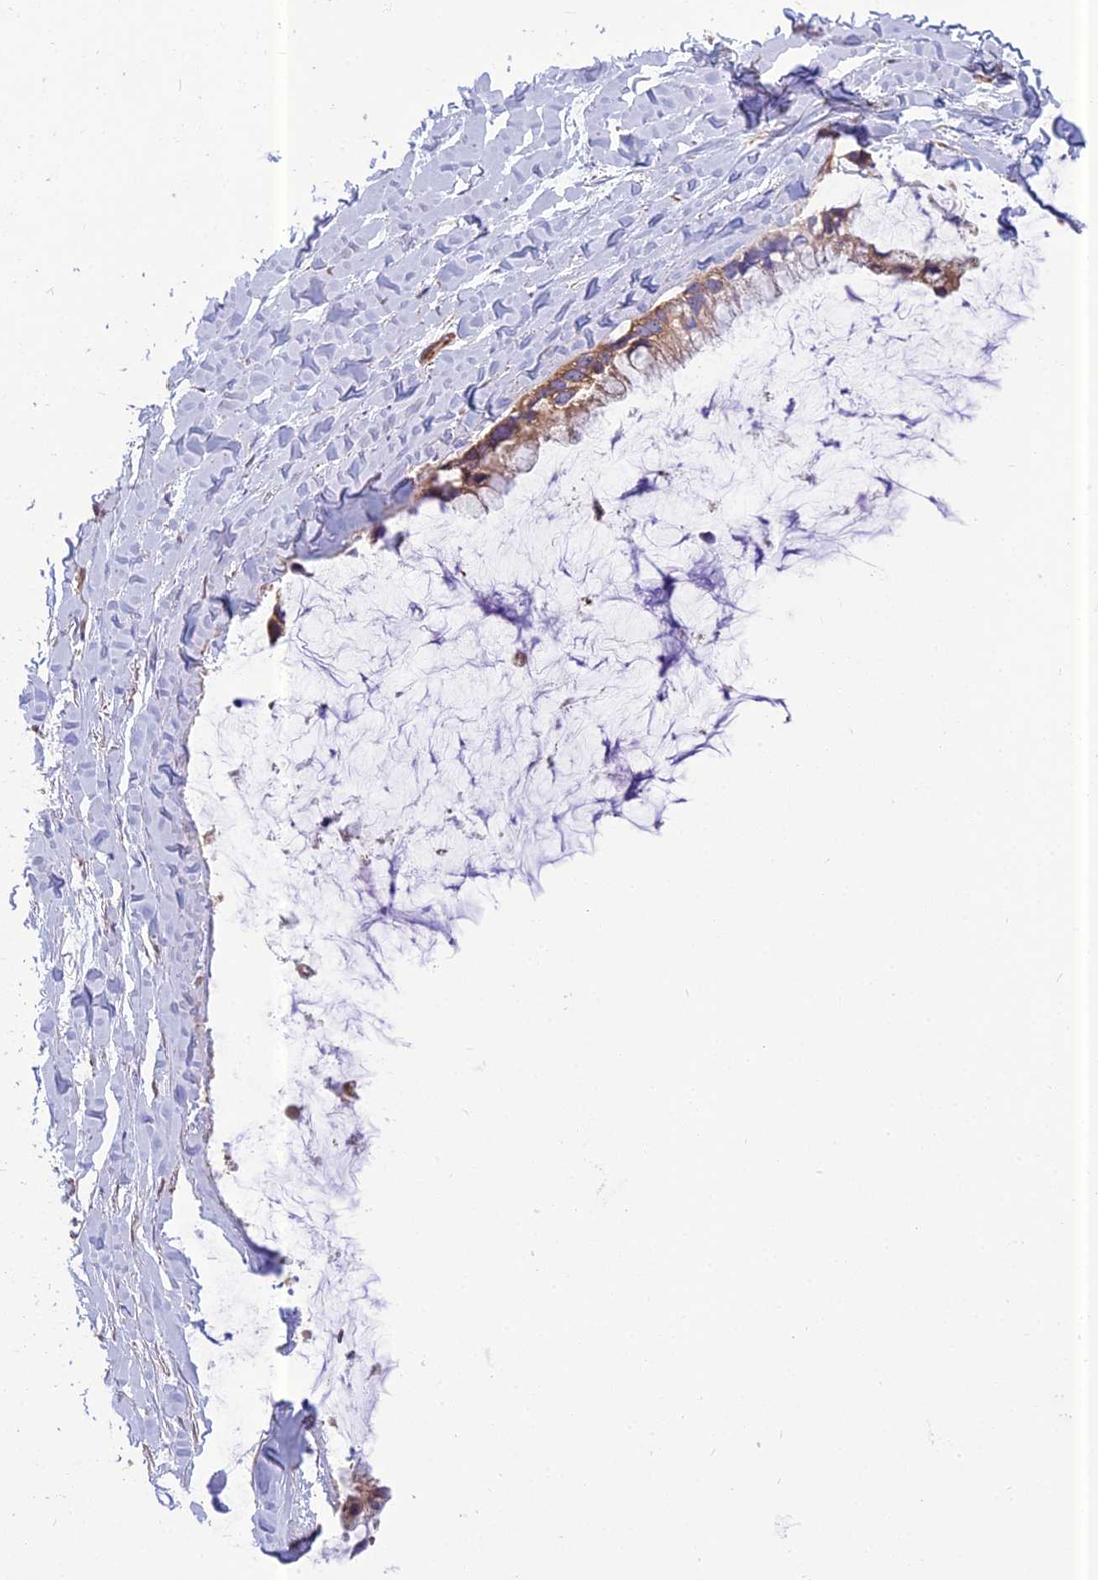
{"staining": {"intensity": "moderate", "quantity": ">75%", "location": "cytoplasmic/membranous"}, "tissue": "ovarian cancer", "cell_type": "Tumor cells", "image_type": "cancer", "snomed": [{"axis": "morphology", "description": "Cystadenocarcinoma, mucinous, NOS"}, {"axis": "topography", "description": "Ovary"}], "caption": "Ovarian cancer stained with immunohistochemistry reveals moderate cytoplasmic/membranous positivity in about >75% of tumor cells. (DAB = brown stain, brightfield microscopy at high magnification).", "gene": "SPDL1", "patient": {"sex": "female", "age": 39}}